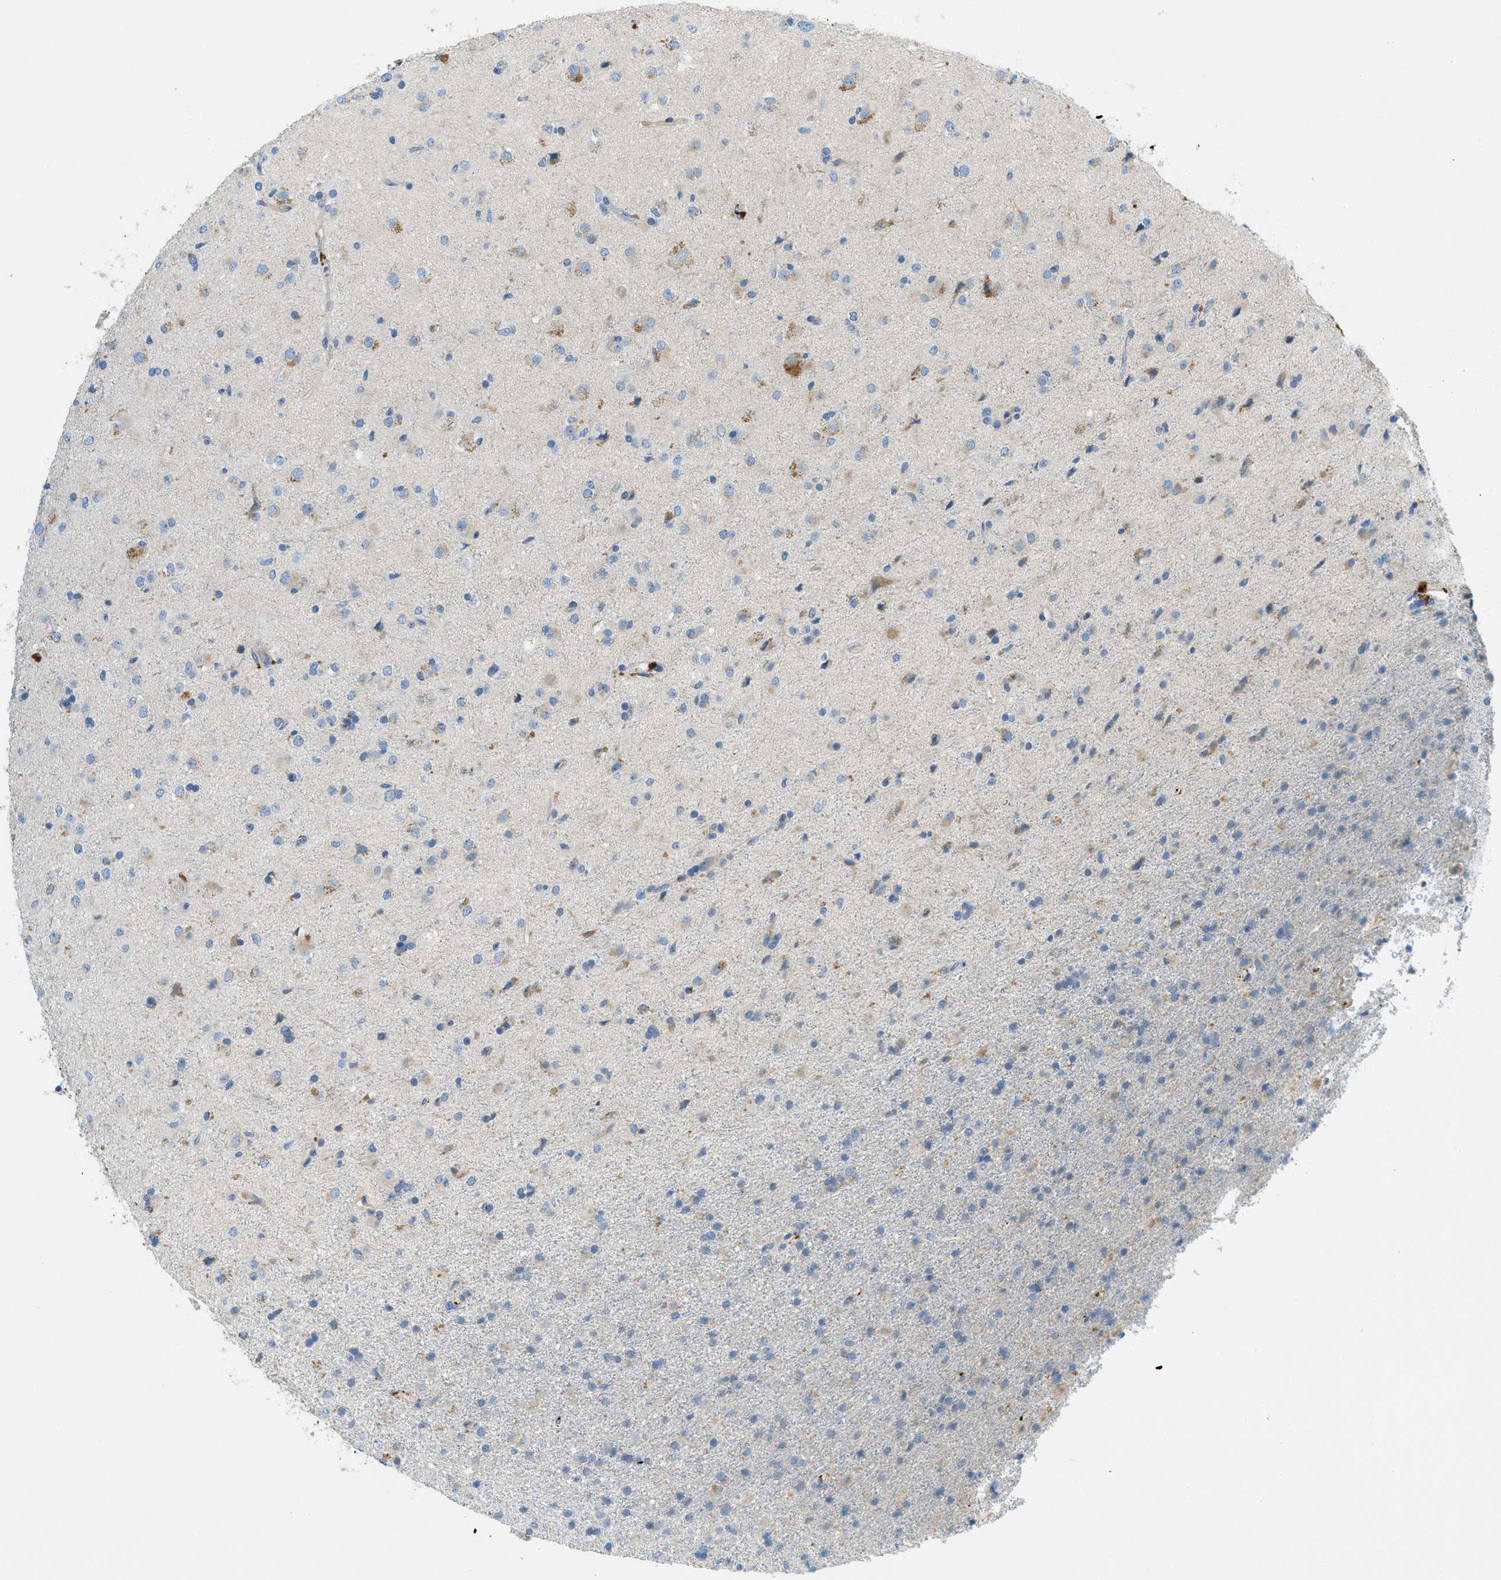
{"staining": {"intensity": "weak", "quantity": "<25%", "location": "cytoplasmic/membranous"}, "tissue": "glioma", "cell_type": "Tumor cells", "image_type": "cancer", "snomed": [{"axis": "morphology", "description": "Glioma, malignant, Low grade"}, {"axis": "topography", "description": "Brain"}], "caption": "Protein analysis of glioma demonstrates no significant staining in tumor cells.", "gene": "CYGB", "patient": {"sex": "male", "age": 65}}